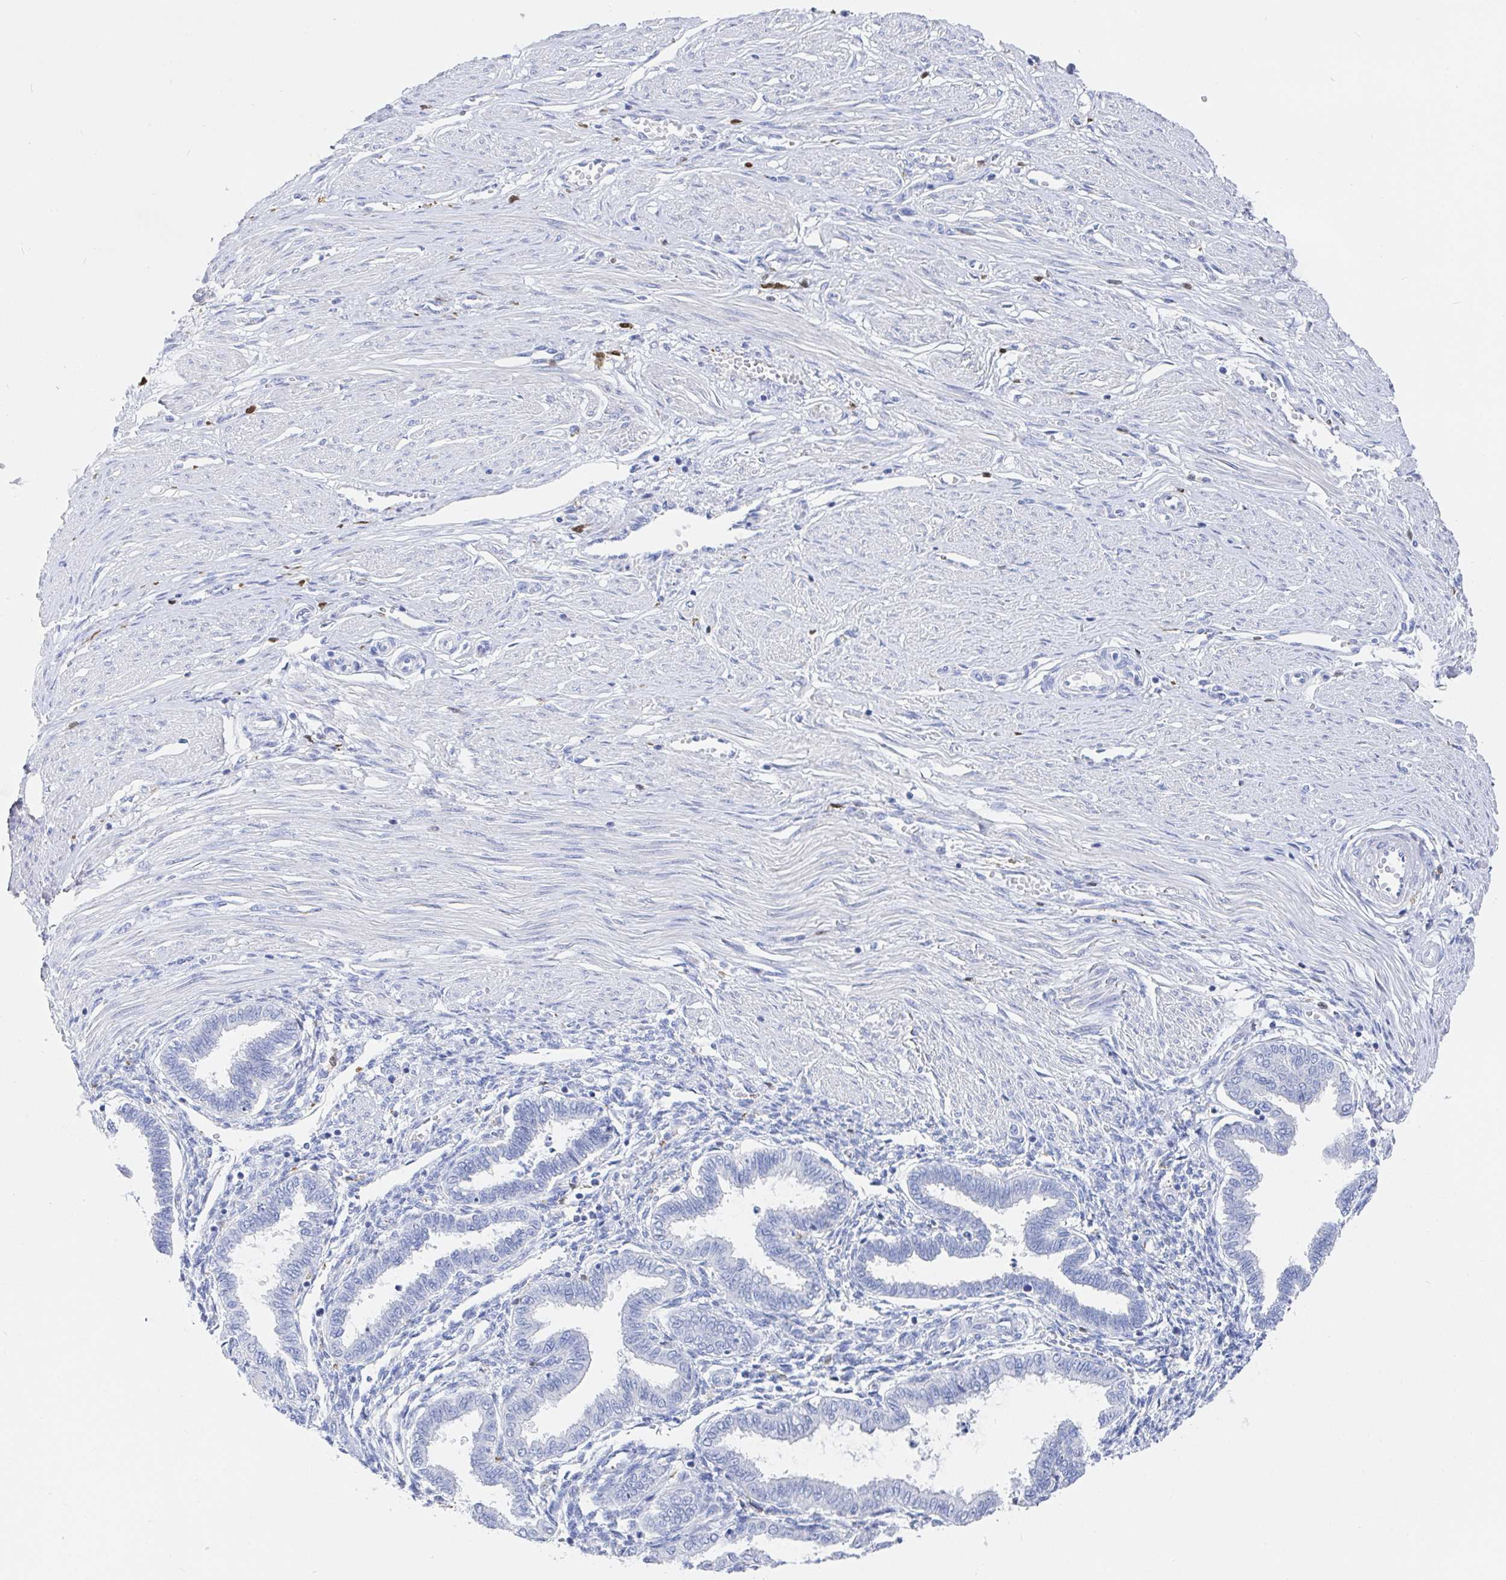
{"staining": {"intensity": "negative", "quantity": "none", "location": "none"}, "tissue": "endometrium", "cell_type": "Cells in endometrial stroma", "image_type": "normal", "snomed": [{"axis": "morphology", "description": "Normal tissue, NOS"}, {"axis": "topography", "description": "Endometrium"}], "caption": "This is a histopathology image of immunohistochemistry staining of normal endometrium, which shows no expression in cells in endometrial stroma.", "gene": "OR2A1", "patient": {"sex": "female", "age": 33}}